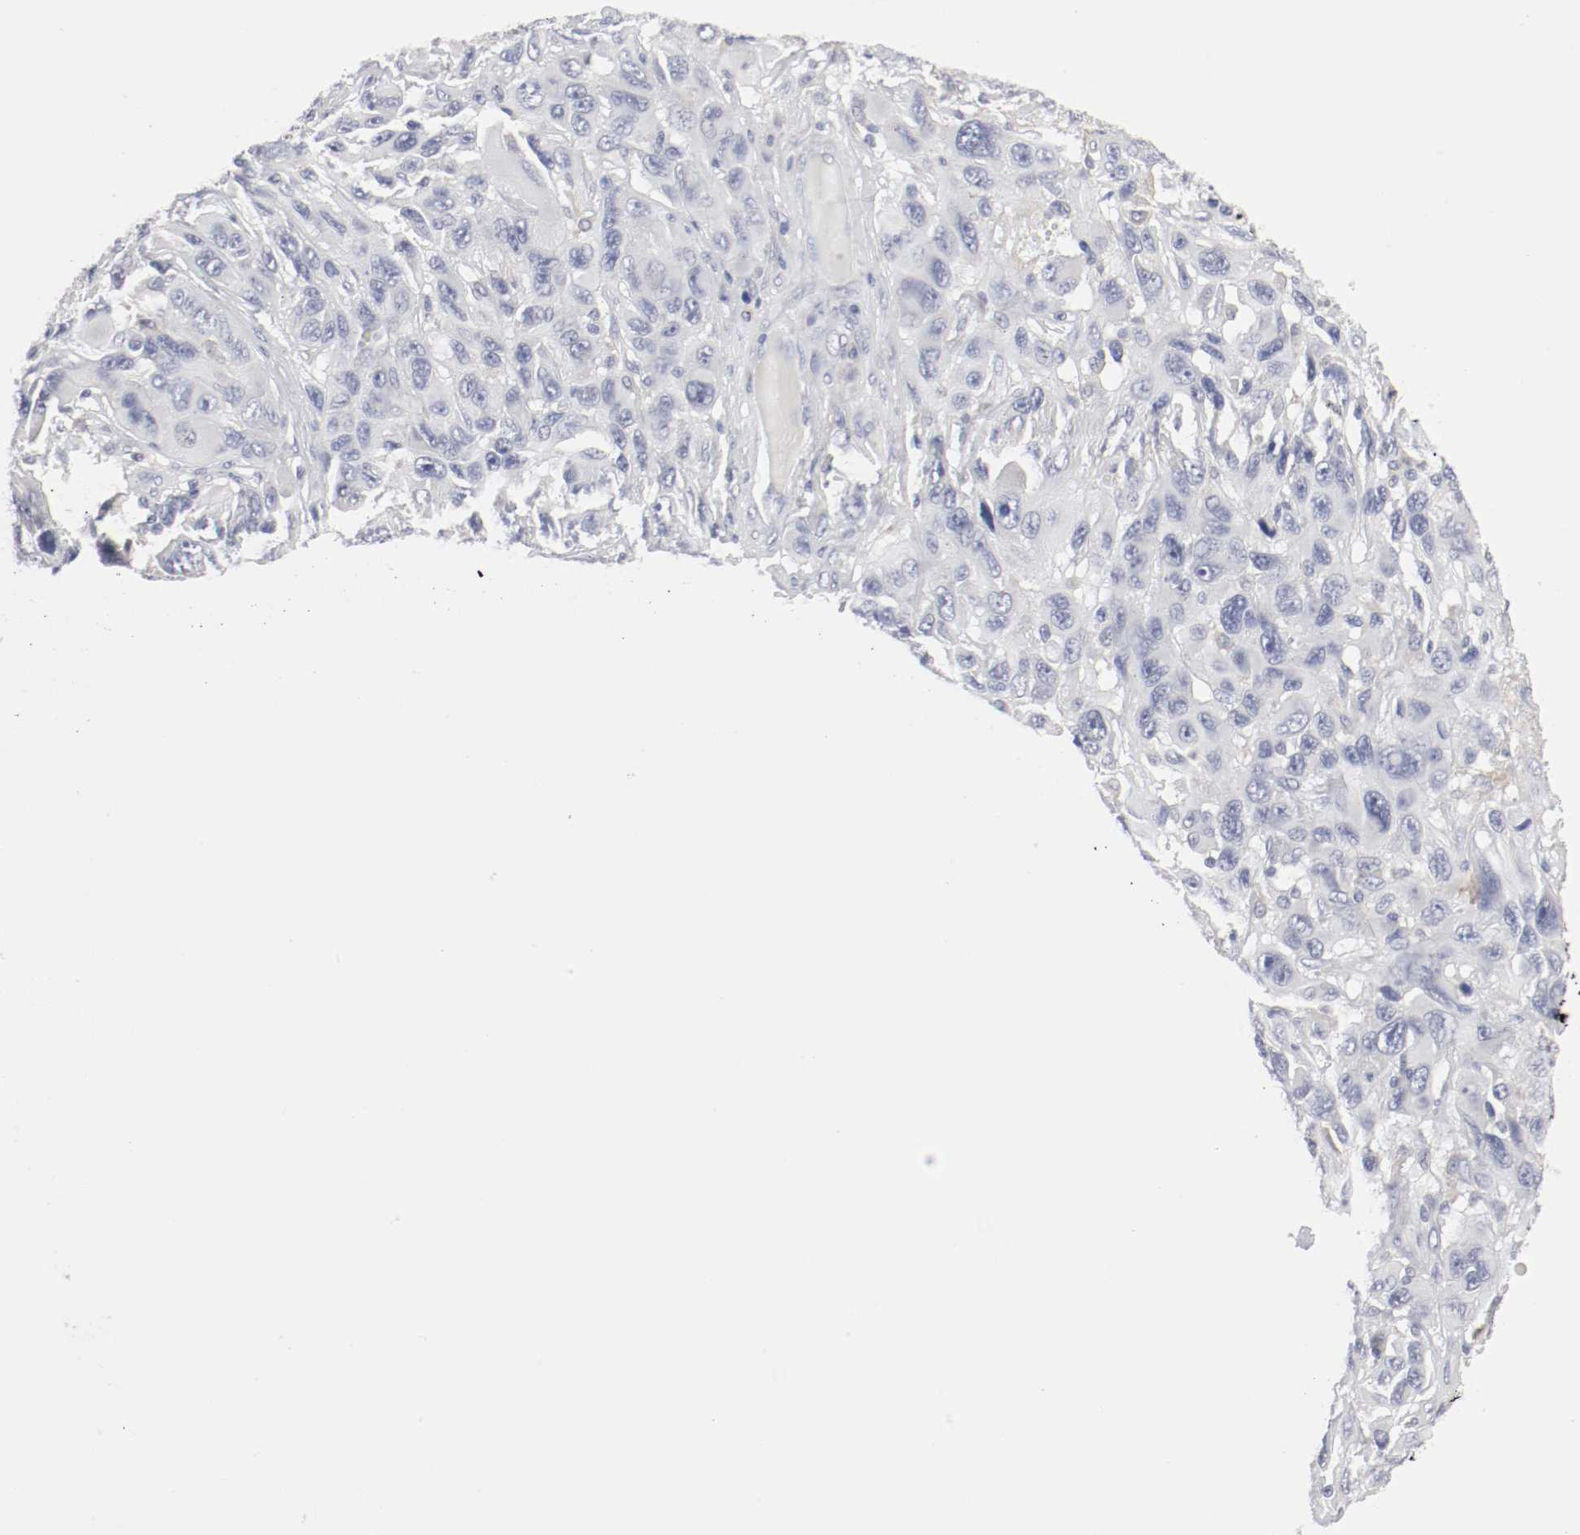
{"staining": {"intensity": "negative", "quantity": "none", "location": "none"}, "tissue": "melanoma", "cell_type": "Tumor cells", "image_type": "cancer", "snomed": [{"axis": "morphology", "description": "Malignant melanoma, NOS"}, {"axis": "topography", "description": "Skin"}], "caption": "Immunohistochemical staining of melanoma reveals no significant staining in tumor cells.", "gene": "ITGAX", "patient": {"sex": "male", "age": 53}}